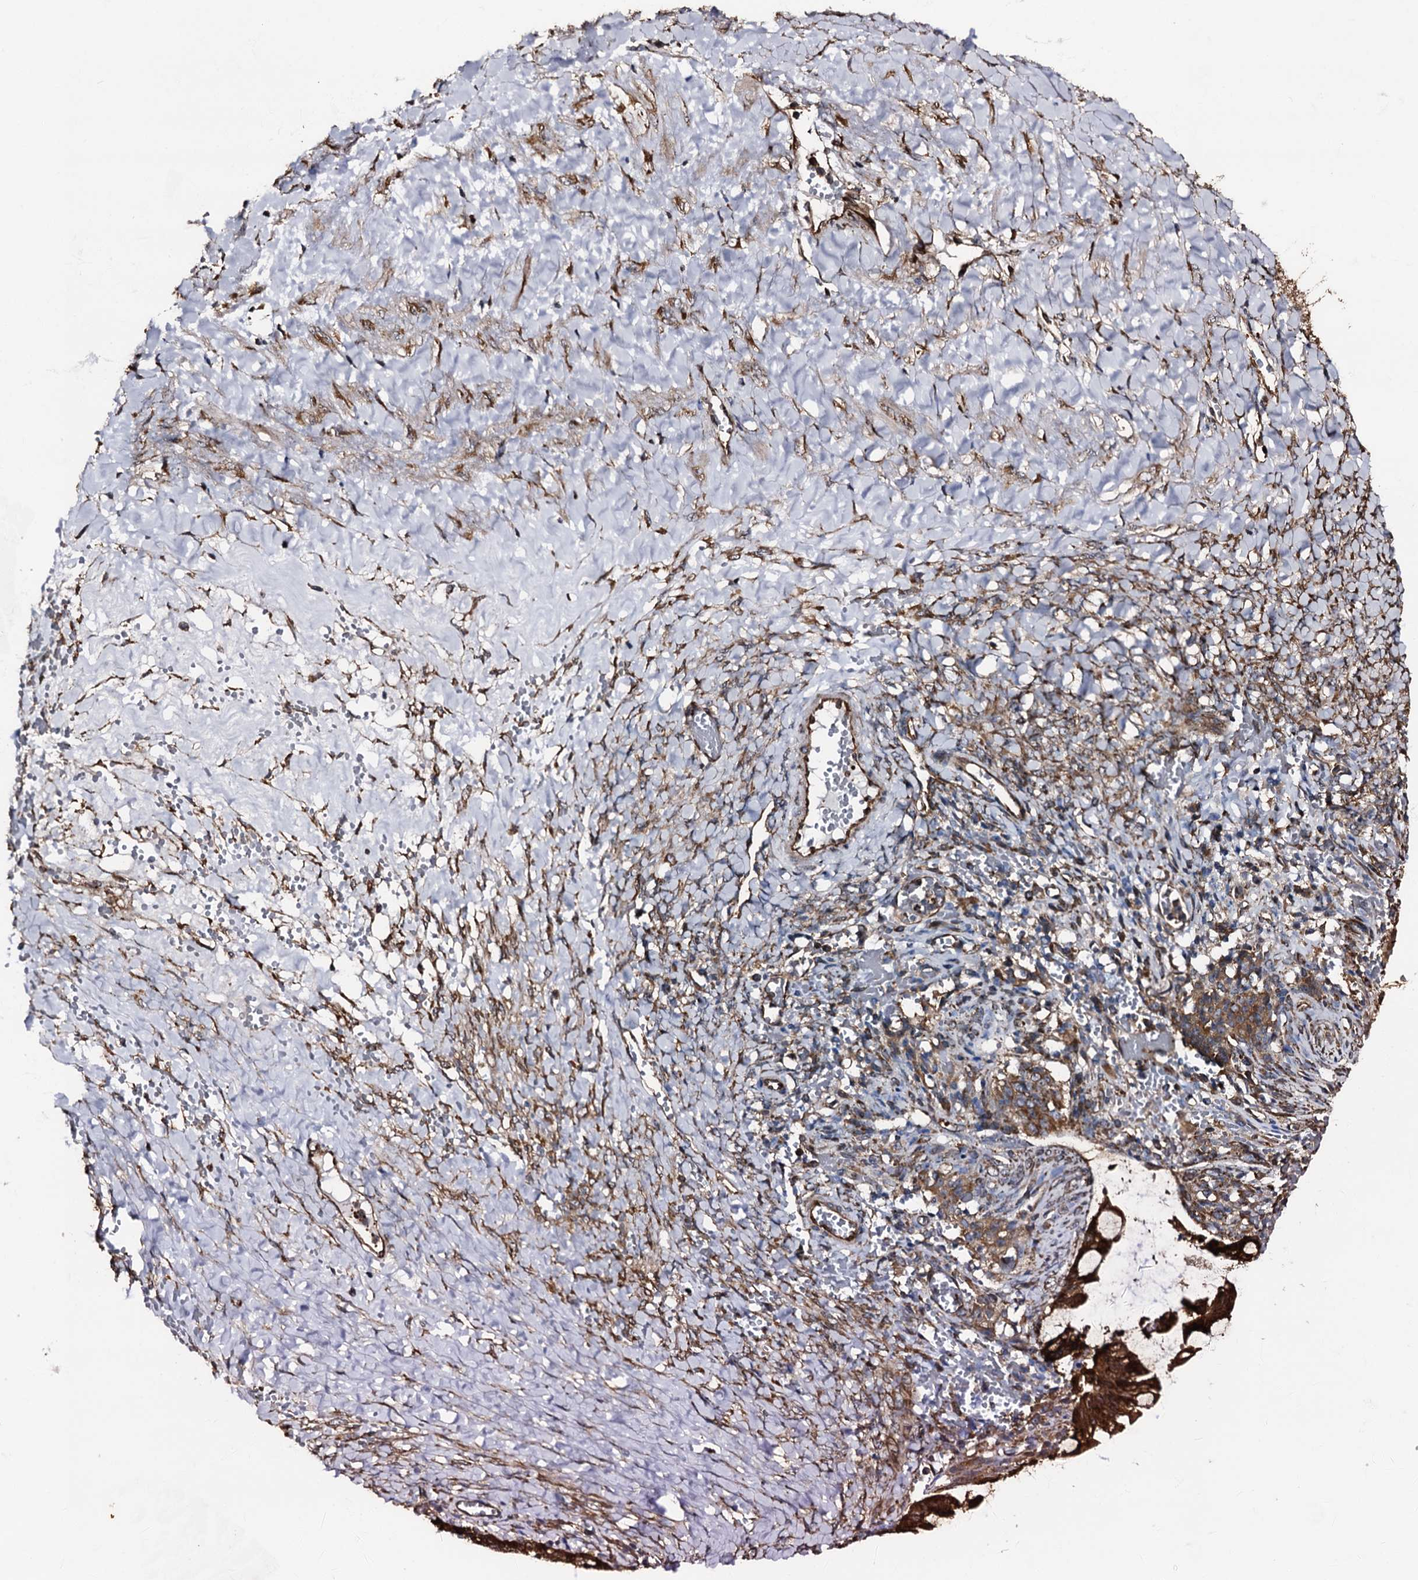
{"staining": {"intensity": "strong", "quantity": ">75%", "location": "cytoplasmic/membranous"}, "tissue": "ovarian cancer", "cell_type": "Tumor cells", "image_type": "cancer", "snomed": [{"axis": "morphology", "description": "Cystadenocarcinoma, mucinous, NOS"}, {"axis": "topography", "description": "Ovary"}], "caption": "DAB (3,3'-diaminobenzidine) immunohistochemical staining of human mucinous cystadenocarcinoma (ovarian) demonstrates strong cytoplasmic/membranous protein staining in about >75% of tumor cells.", "gene": "ATP2C1", "patient": {"sex": "female", "age": 73}}